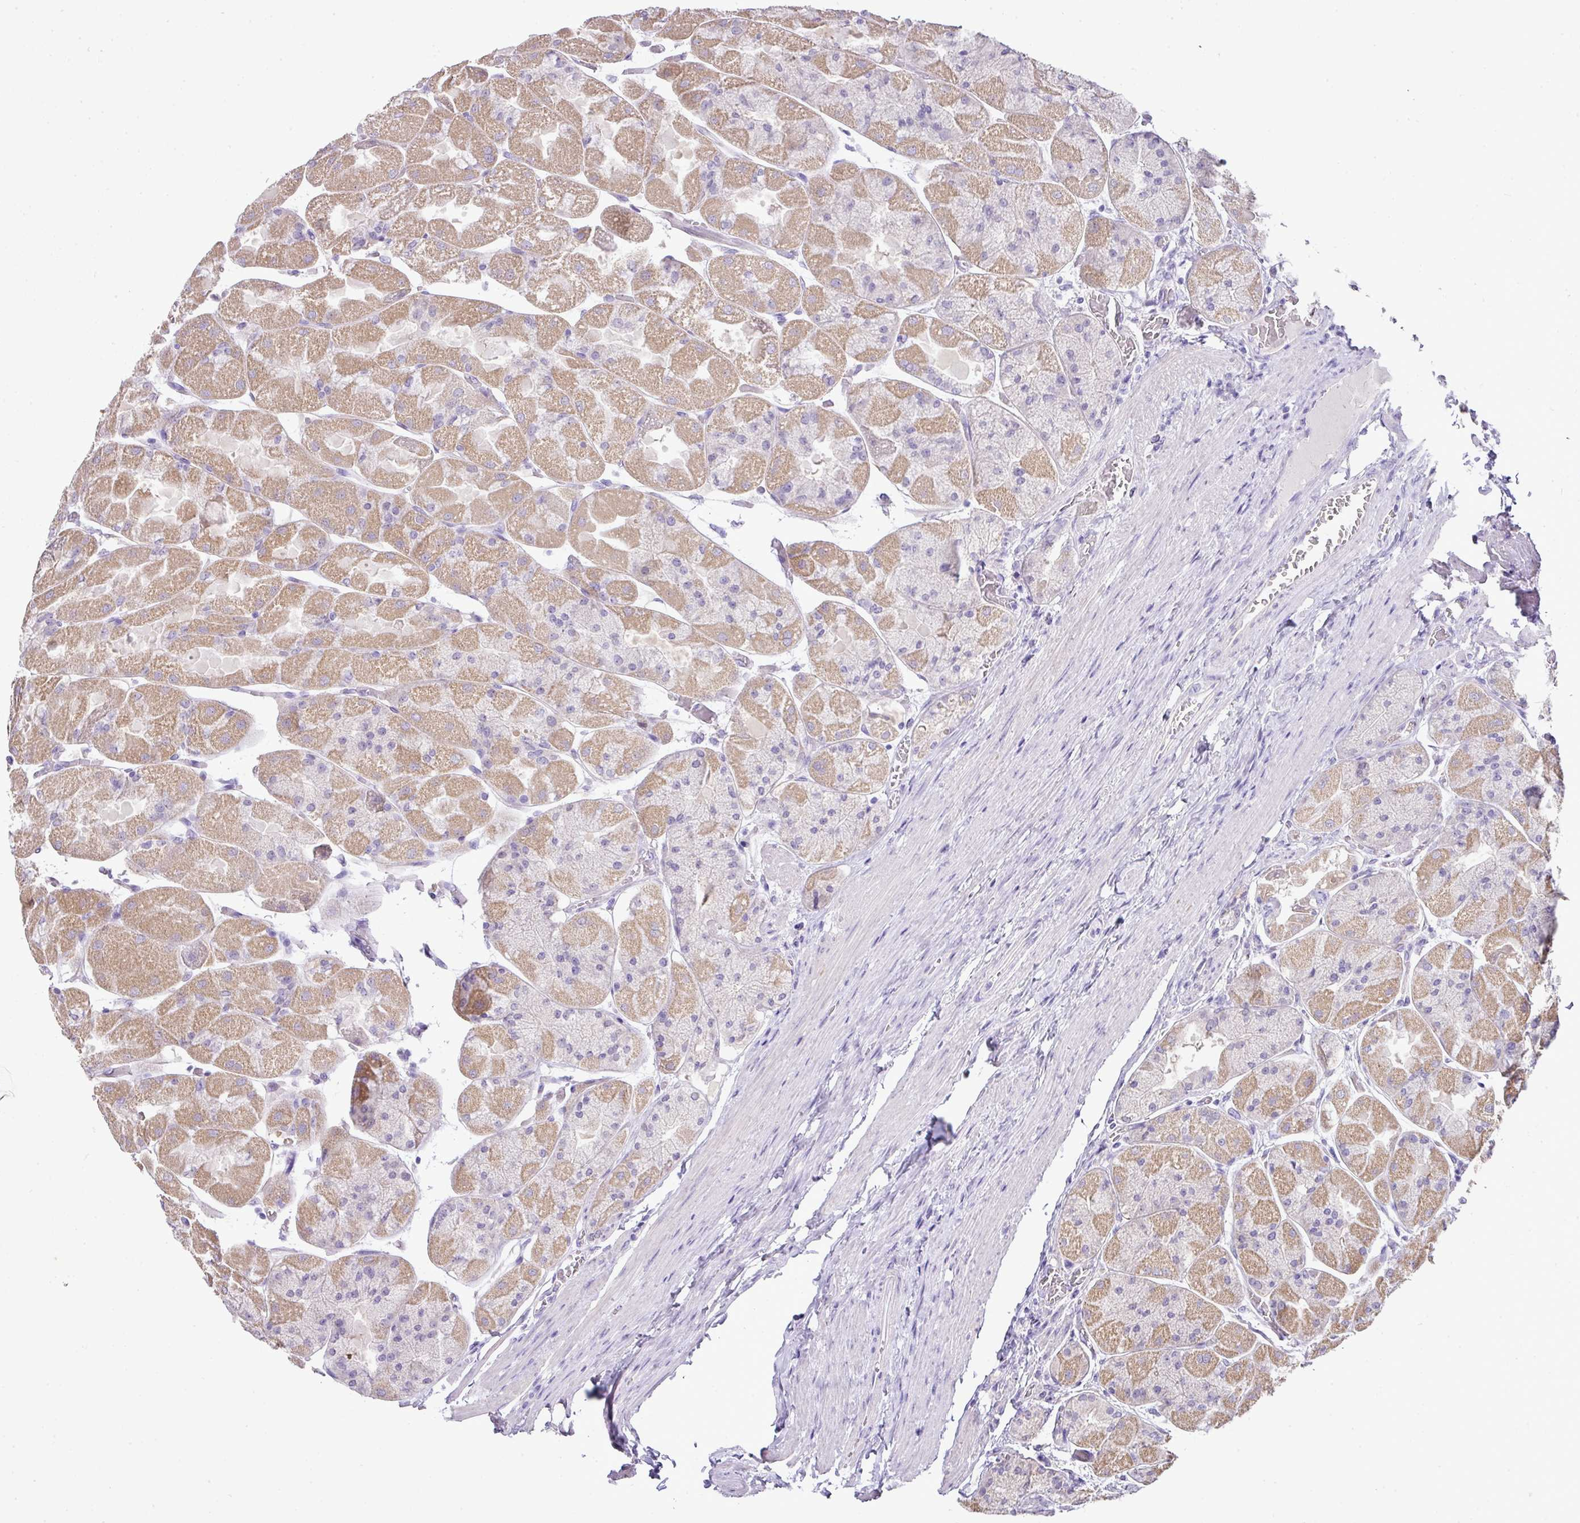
{"staining": {"intensity": "moderate", "quantity": "25%-75%", "location": "cytoplasmic/membranous"}, "tissue": "stomach", "cell_type": "Glandular cells", "image_type": "normal", "snomed": [{"axis": "morphology", "description": "Normal tissue, NOS"}, {"axis": "topography", "description": "Stomach"}], "caption": "There is medium levels of moderate cytoplasmic/membranous positivity in glandular cells of normal stomach, as demonstrated by immunohistochemical staining (brown color).", "gene": "BCL11A", "patient": {"sex": "female", "age": 61}}